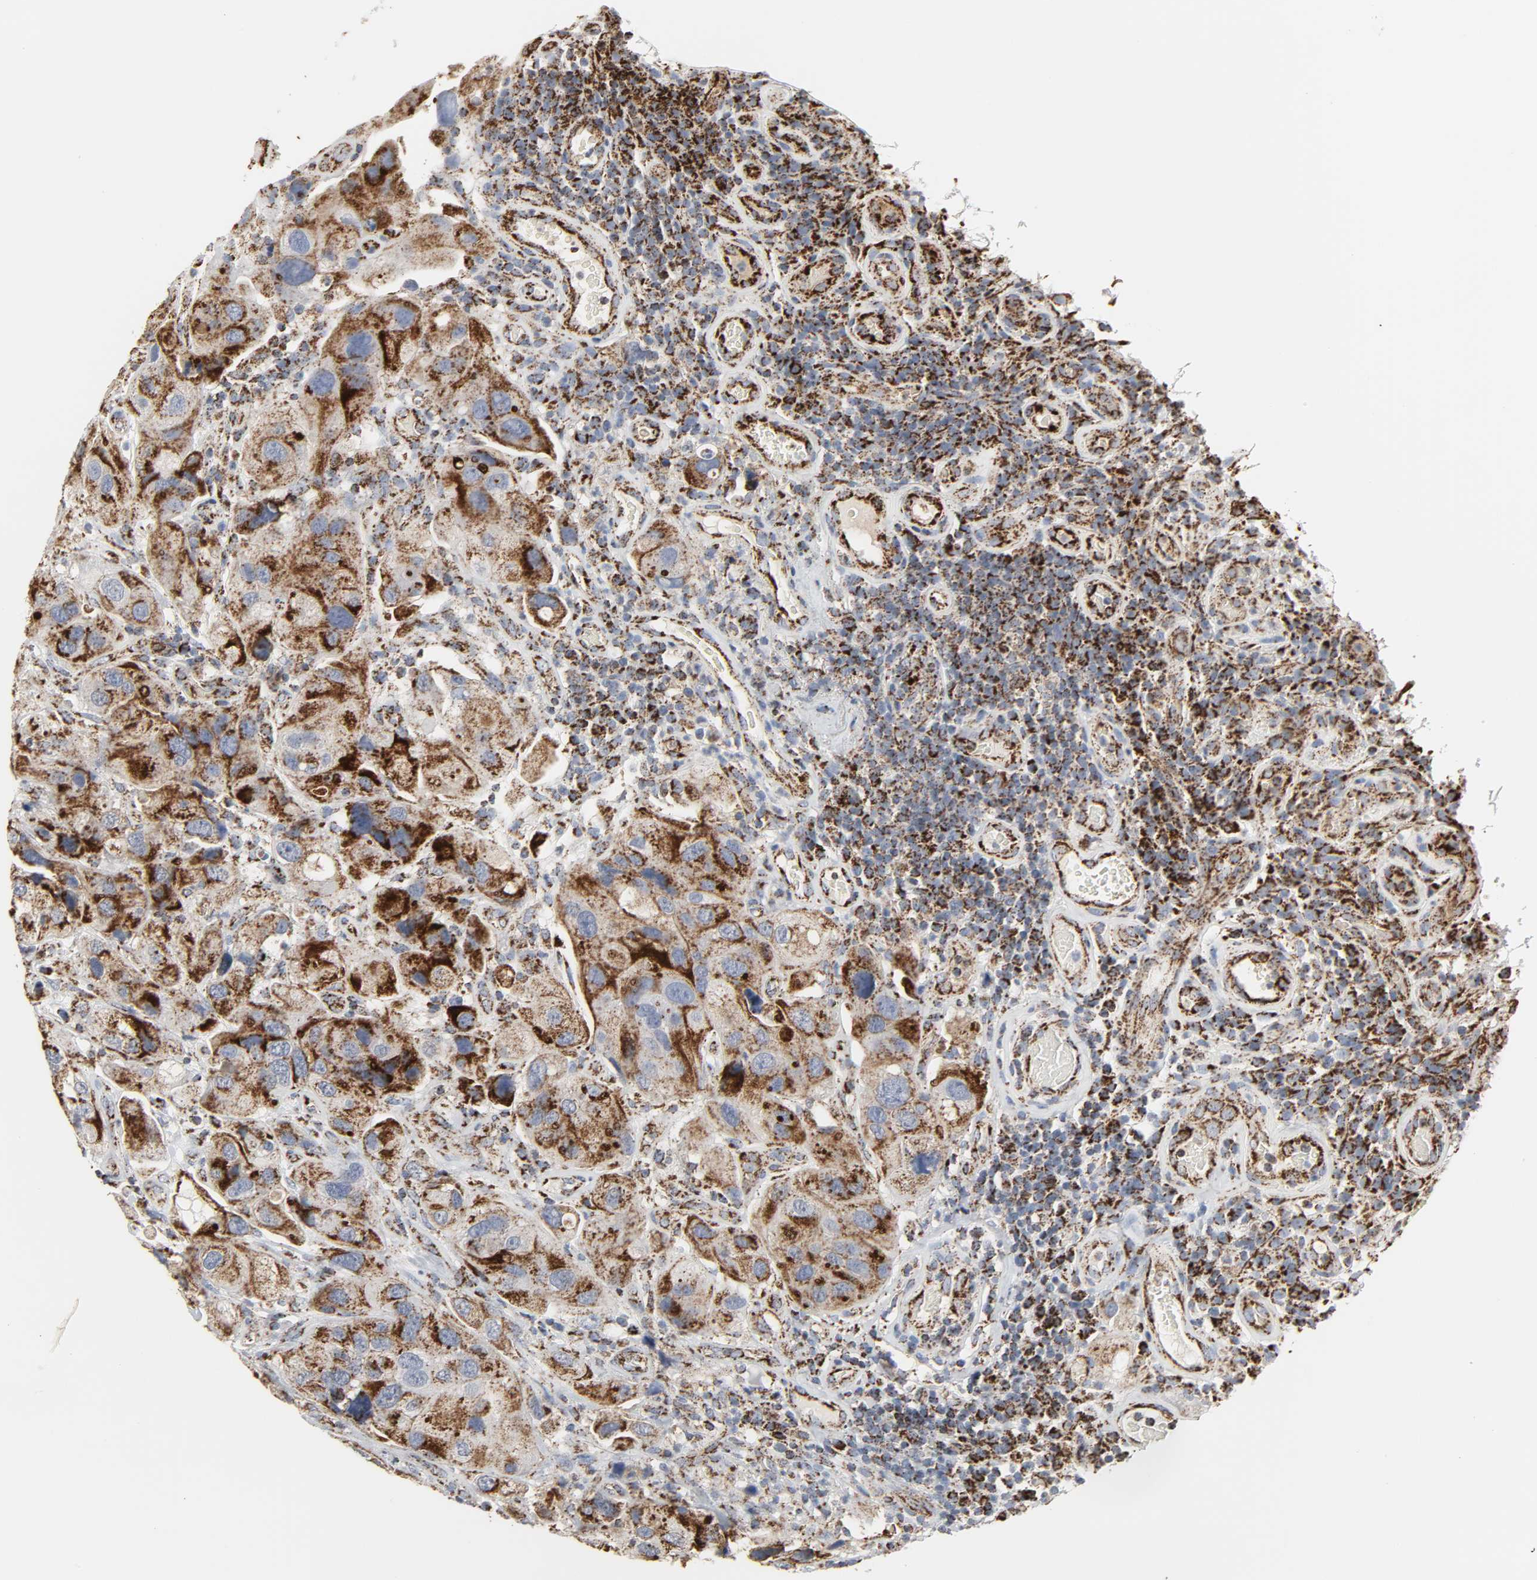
{"staining": {"intensity": "strong", "quantity": ">75%", "location": "cytoplasmic/membranous"}, "tissue": "urothelial cancer", "cell_type": "Tumor cells", "image_type": "cancer", "snomed": [{"axis": "morphology", "description": "Urothelial carcinoma, High grade"}, {"axis": "topography", "description": "Urinary bladder"}], "caption": "Immunohistochemistry (IHC) staining of urothelial carcinoma (high-grade), which demonstrates high levels of strong cytoplasmic/membranous positivity in about >75% of tumor cells indicating strong cytoplasmic/membranous protein staining. The staining was performed using DAB (3,3'-diaminobenzidine) (brown) for protein detection and nuclei were counterstained in hematoxylin (blue).", "gene": "ACAT1", "patient": {"sex": "female", "age": 64}}